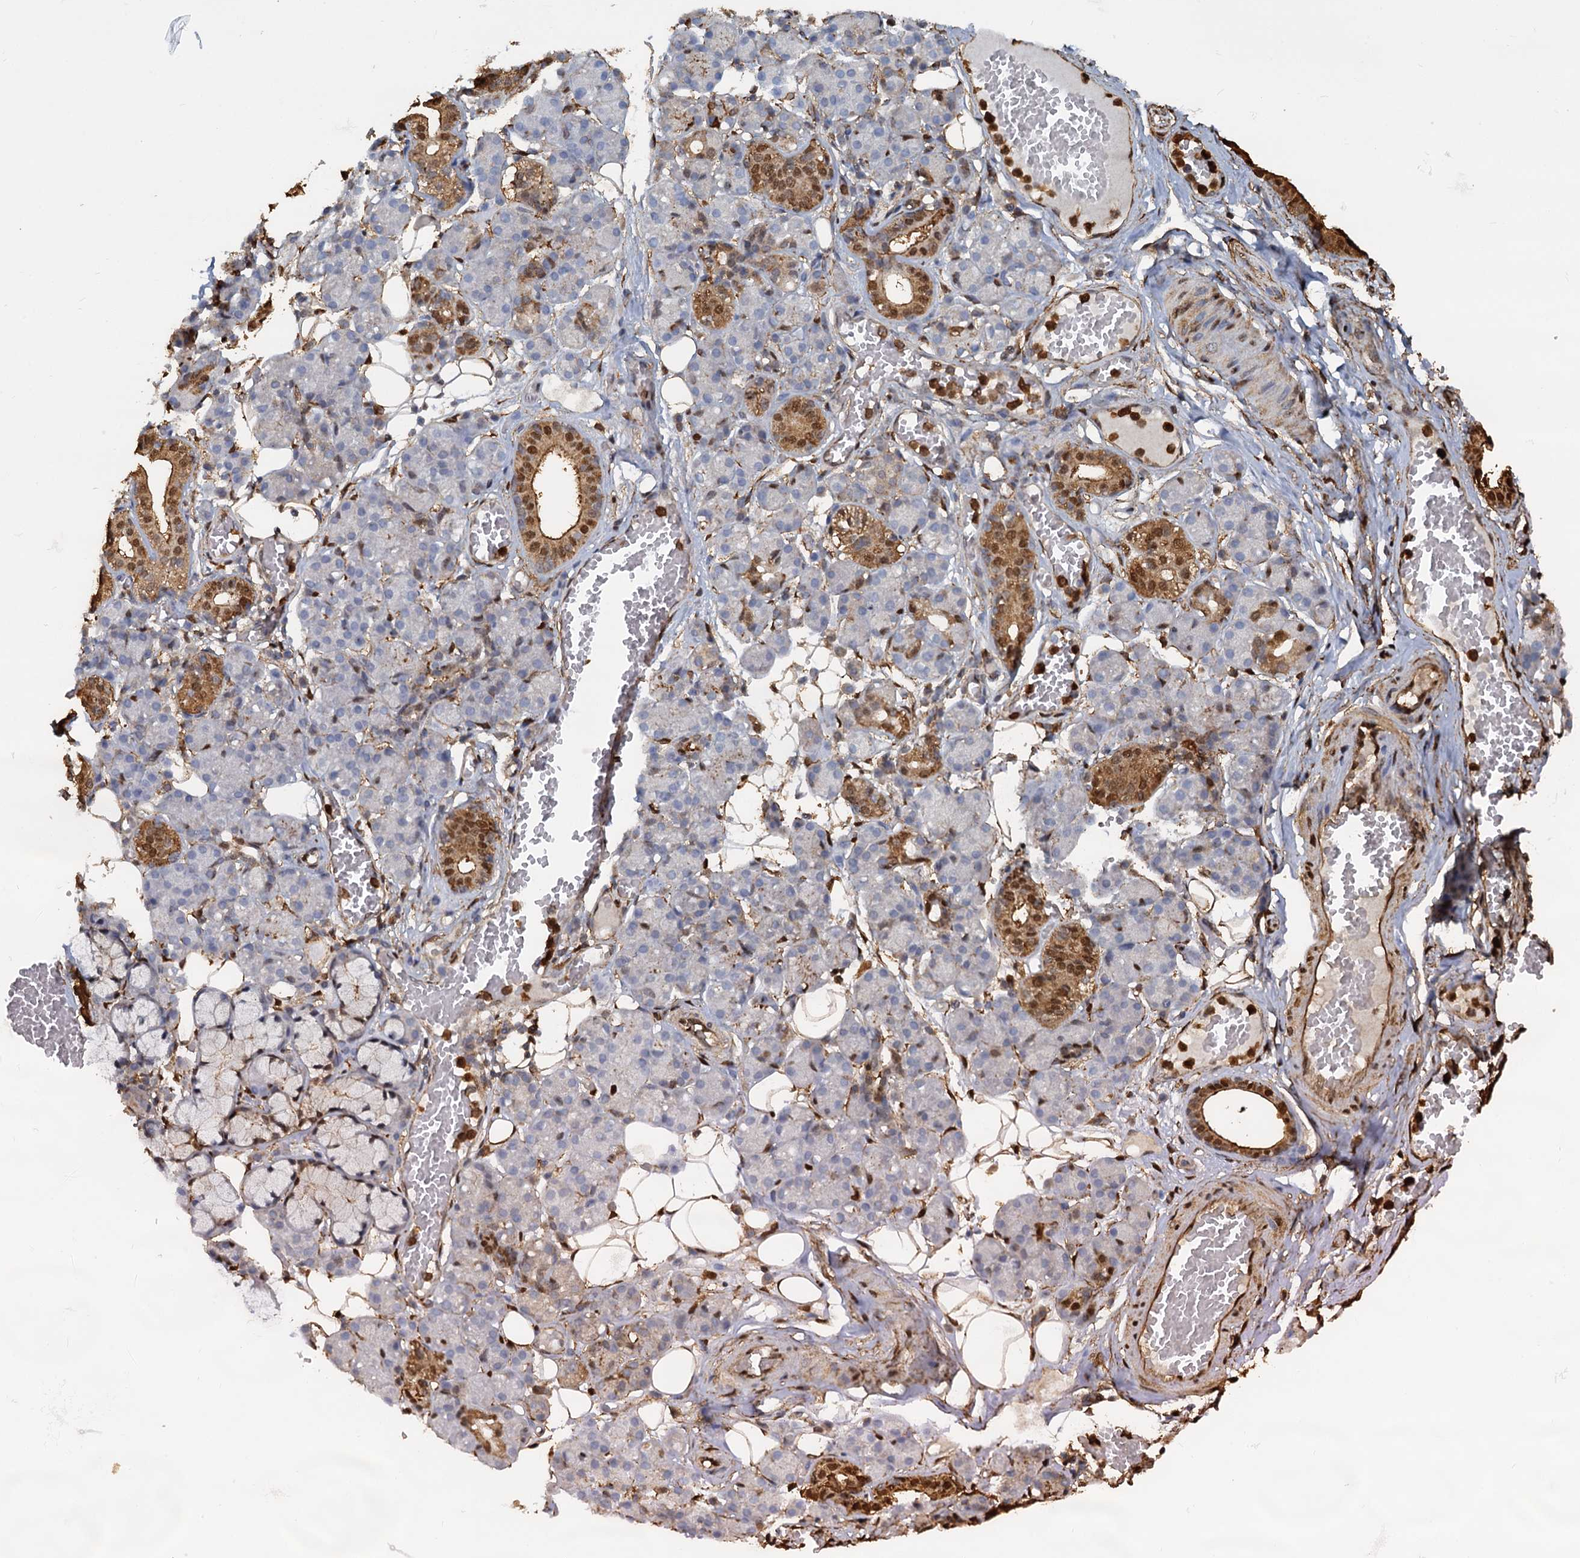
{"staining": {"intensity": "moderate", "quantity": "25%-75%", "location": "cytoplasmic/membranous,nuclear"}, "tissue": "salivary gland", "cell_type": "Glandular cells", "image_type": "normal", "snomed": [{"axis": "morphology", "description": "Normal tissue, NOS"}, {"axis": "topography", "description": "Salivary gland"}], "caption": "A high-resolution histopathology image shows immunohistochemistry staining of benign salivary gland, which demonstrates moderate cytoplasmic/membranous,nuclear positivity in approximately 25%-75% of glandular cells.", "gene": "S100A6", "patient": {"sex": "male", "age": 63}}